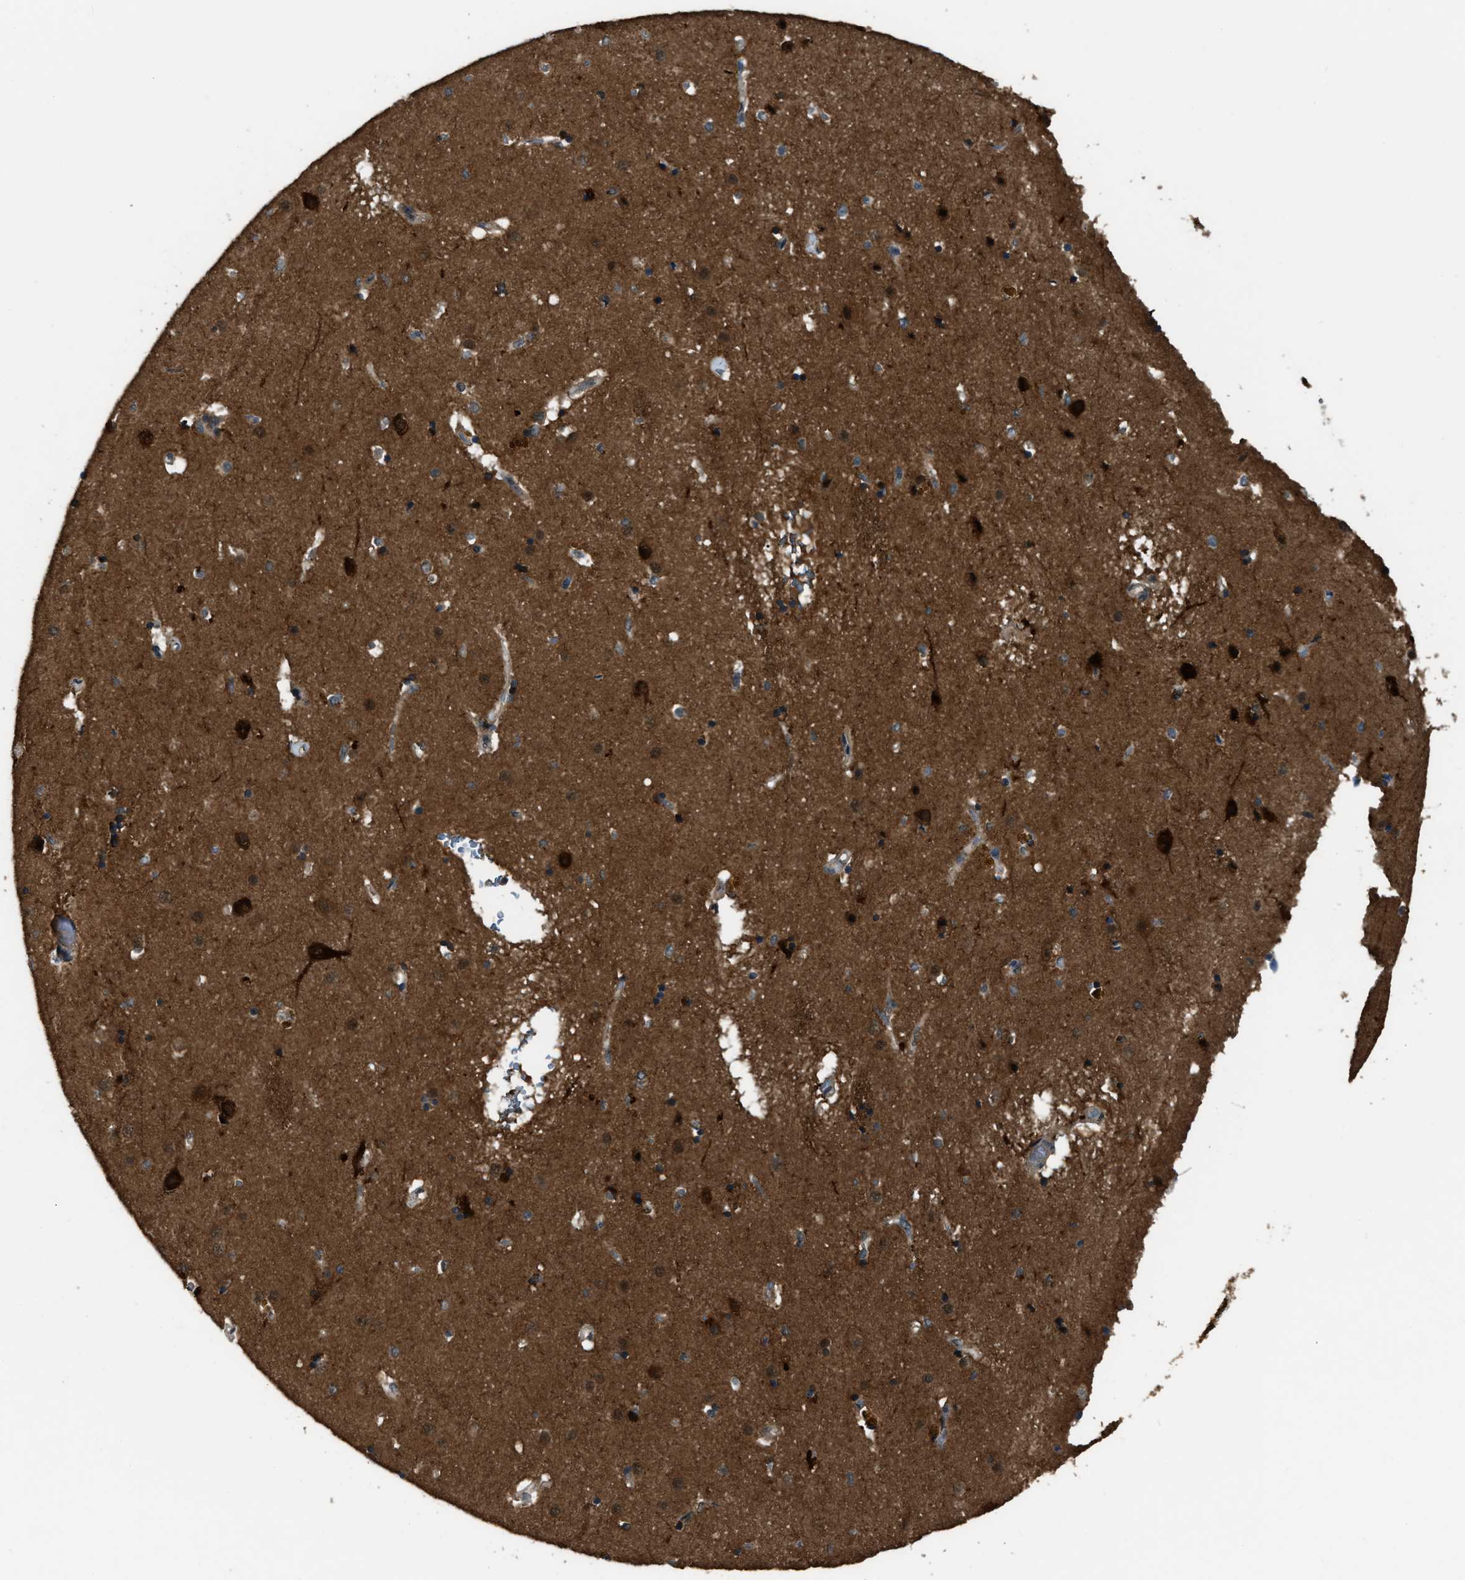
{"staining": {"intensity": "moderate", "quantity": ">75%", "location": "cytoplasmic/membranous"}, "tissue": "caudate", "cell_type": "Glial cells", "image_type": "normal", "snomed": [{"axis": "morphology", "description": "Normal tissue, NOS"}, {"axis": "topography", "description": "Lateral ventricle wall"}], "caption": "Unremarkable caudate shows moderate cytoplasmic/membranous positivity in approximately >75% of glial cells.", "gene": "NUDCD3", "patient": {"sex": "male", "age": 70}}